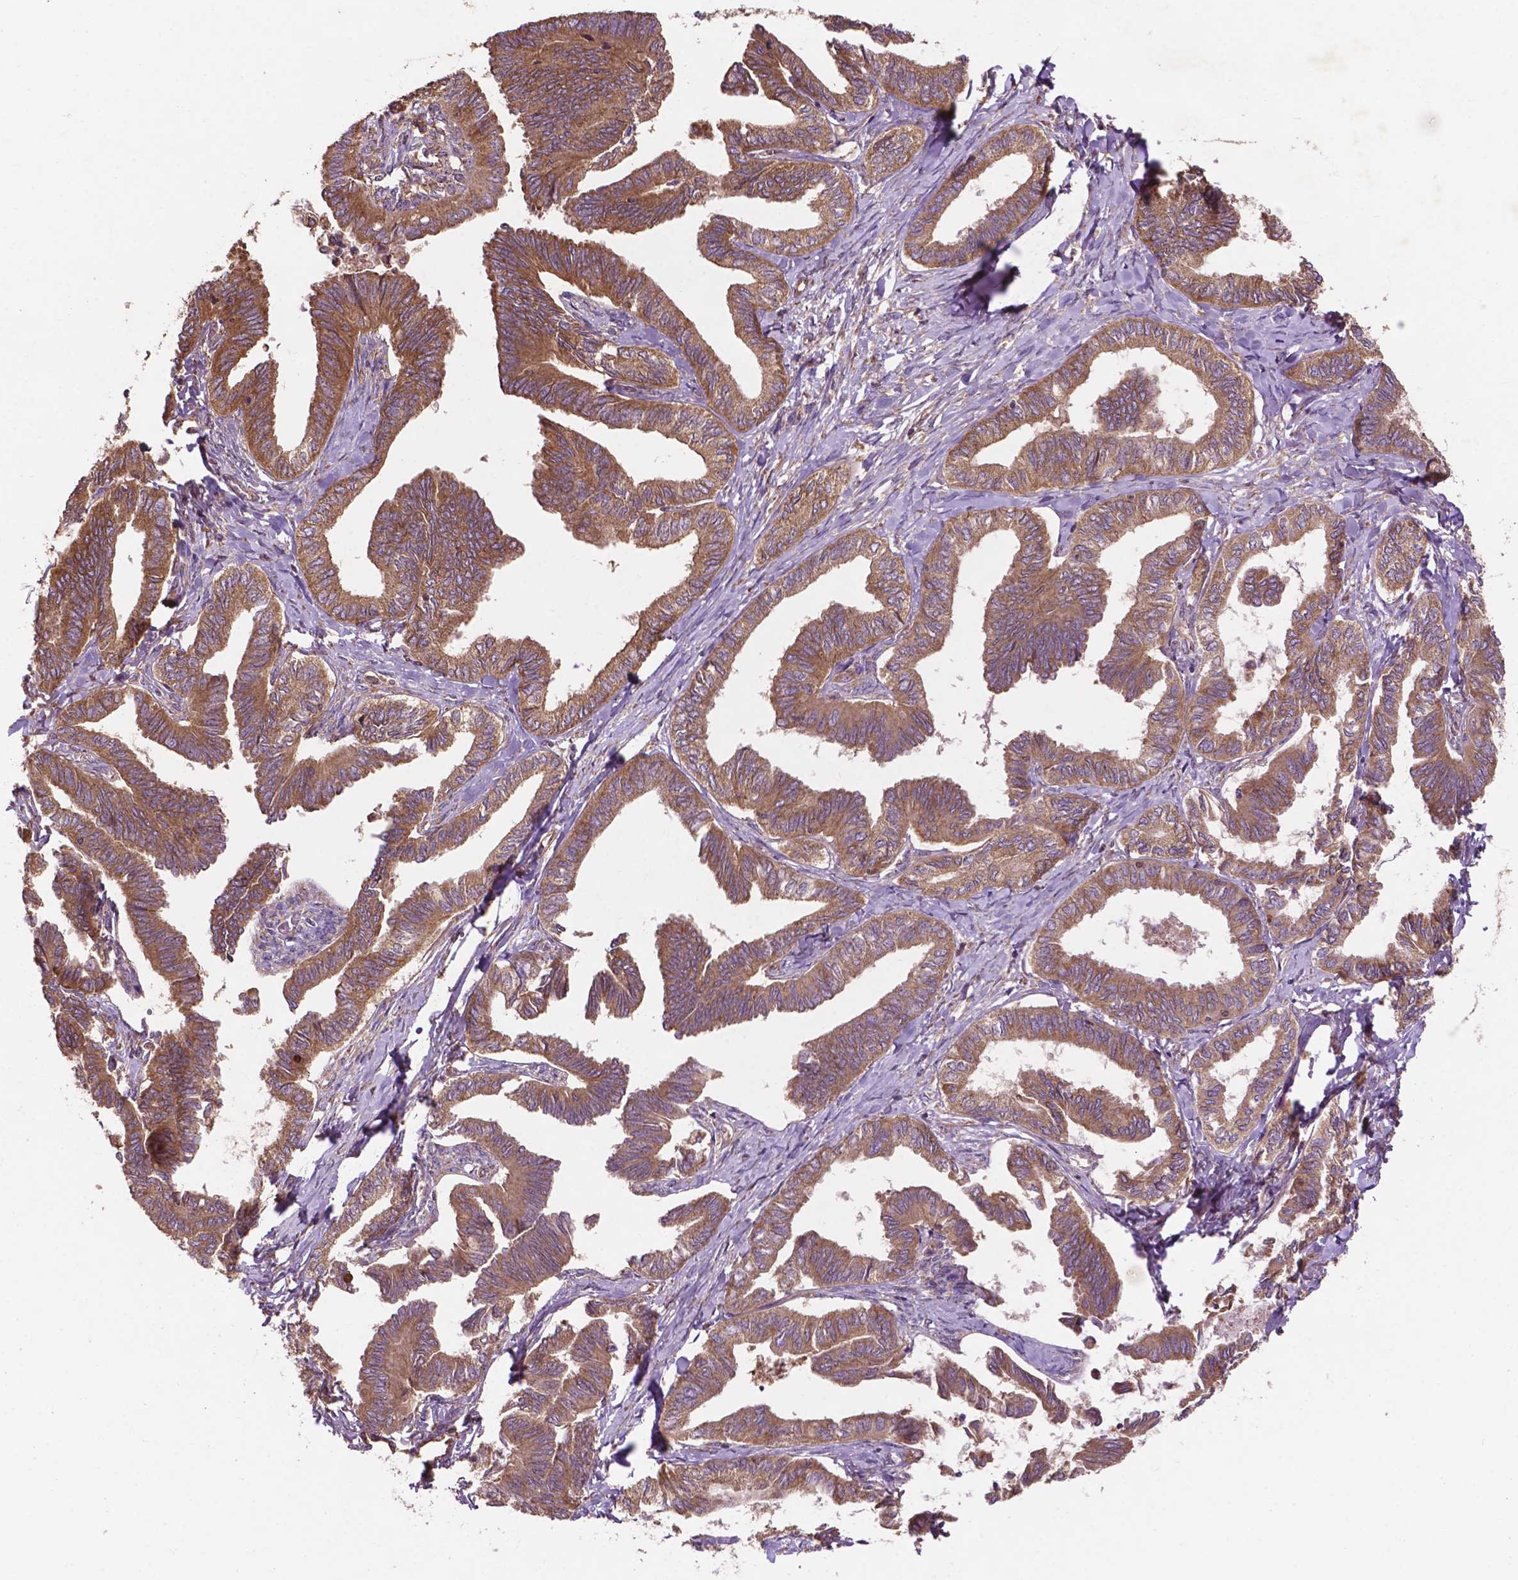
{"staining": {"intensity": "moderate", "quantity": ">75%", "location": "cytoplasmic/membranous"}, "tissue": "ovarian cancer", "cell_type": "Tumor cells", "image_type": "cancer", "snomed": [{"axis": "morphology", "description": "Carcinoma, endometroid"}, {"axis": "topography", "description": "Ovary"}], "caption": "Brown immunohistochemical staining in human ovarian cancer (endometroid carcinoma) displays moderate cytoplasmic/membranous staining in about >75% of tumor cells.", "gene": "CCDC71L", "patient": {"sex": "female", "age": 70}}